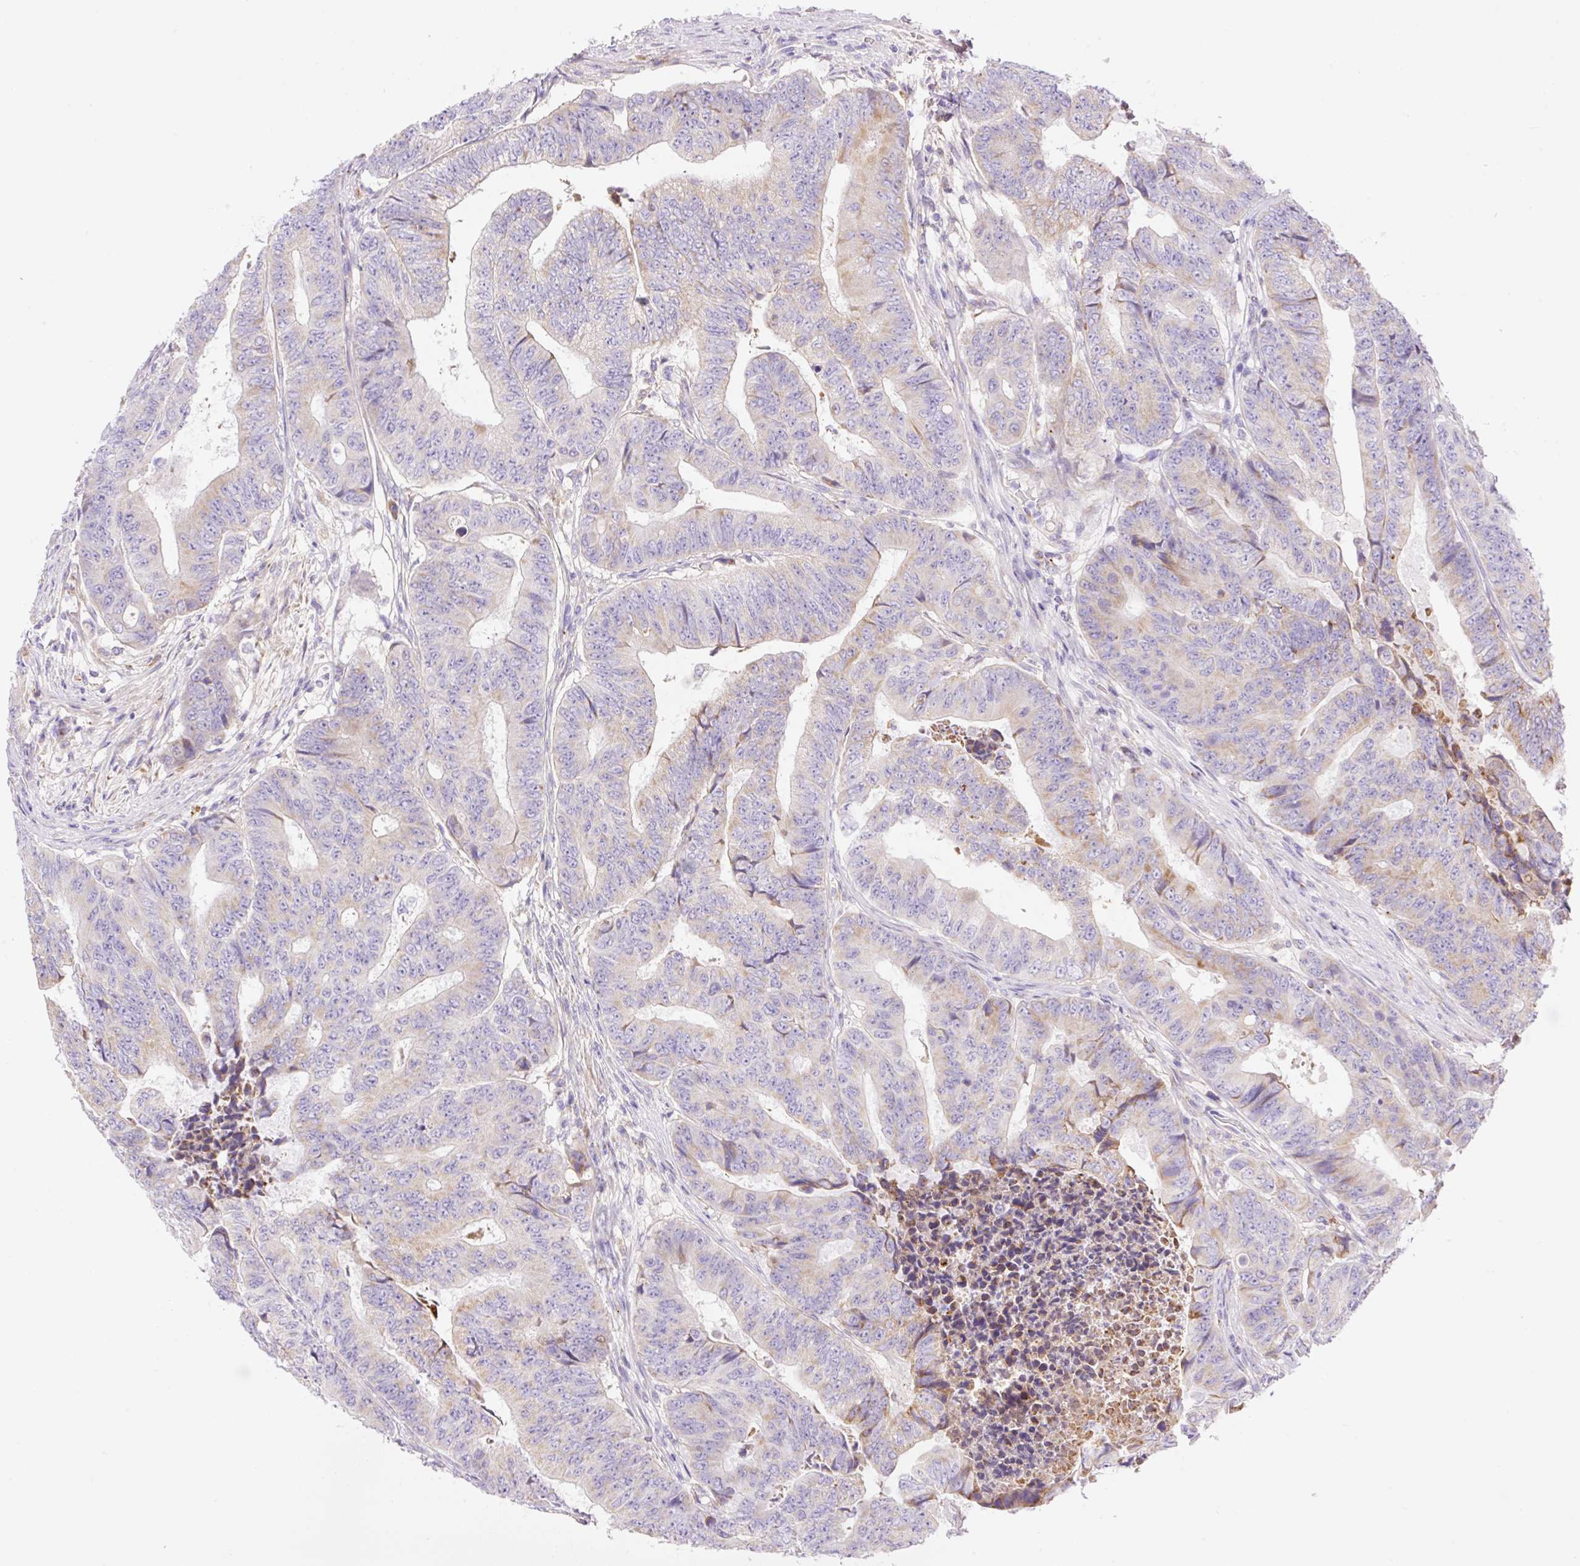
{"staining": {"intensity": "weak", "quantity": "25%-75%", "location": "cytoplasmic/membranous"}, "tissue": "colorectal cancer", "cell_type": "Tumor cells", "image_type": "cancer", "snomed": [{"axis": "morphology", "description": "Adenocarcinoma, NOS"}, {"axis": "topography", "description": "Colon"}], "caption": "Immunohistochemistry micrograph of neoplastic tissue: human colorectal adenocarcinoma stained using immunohistochemistry exhibits low levels of weak protein expression localized specifically in the cytoplasmic/membranous of tumor cells, appearing as a cytoplasmic/membranous brown color.", "gene": "ETNK2", "patient": {"sex": "female", "age": 48}}